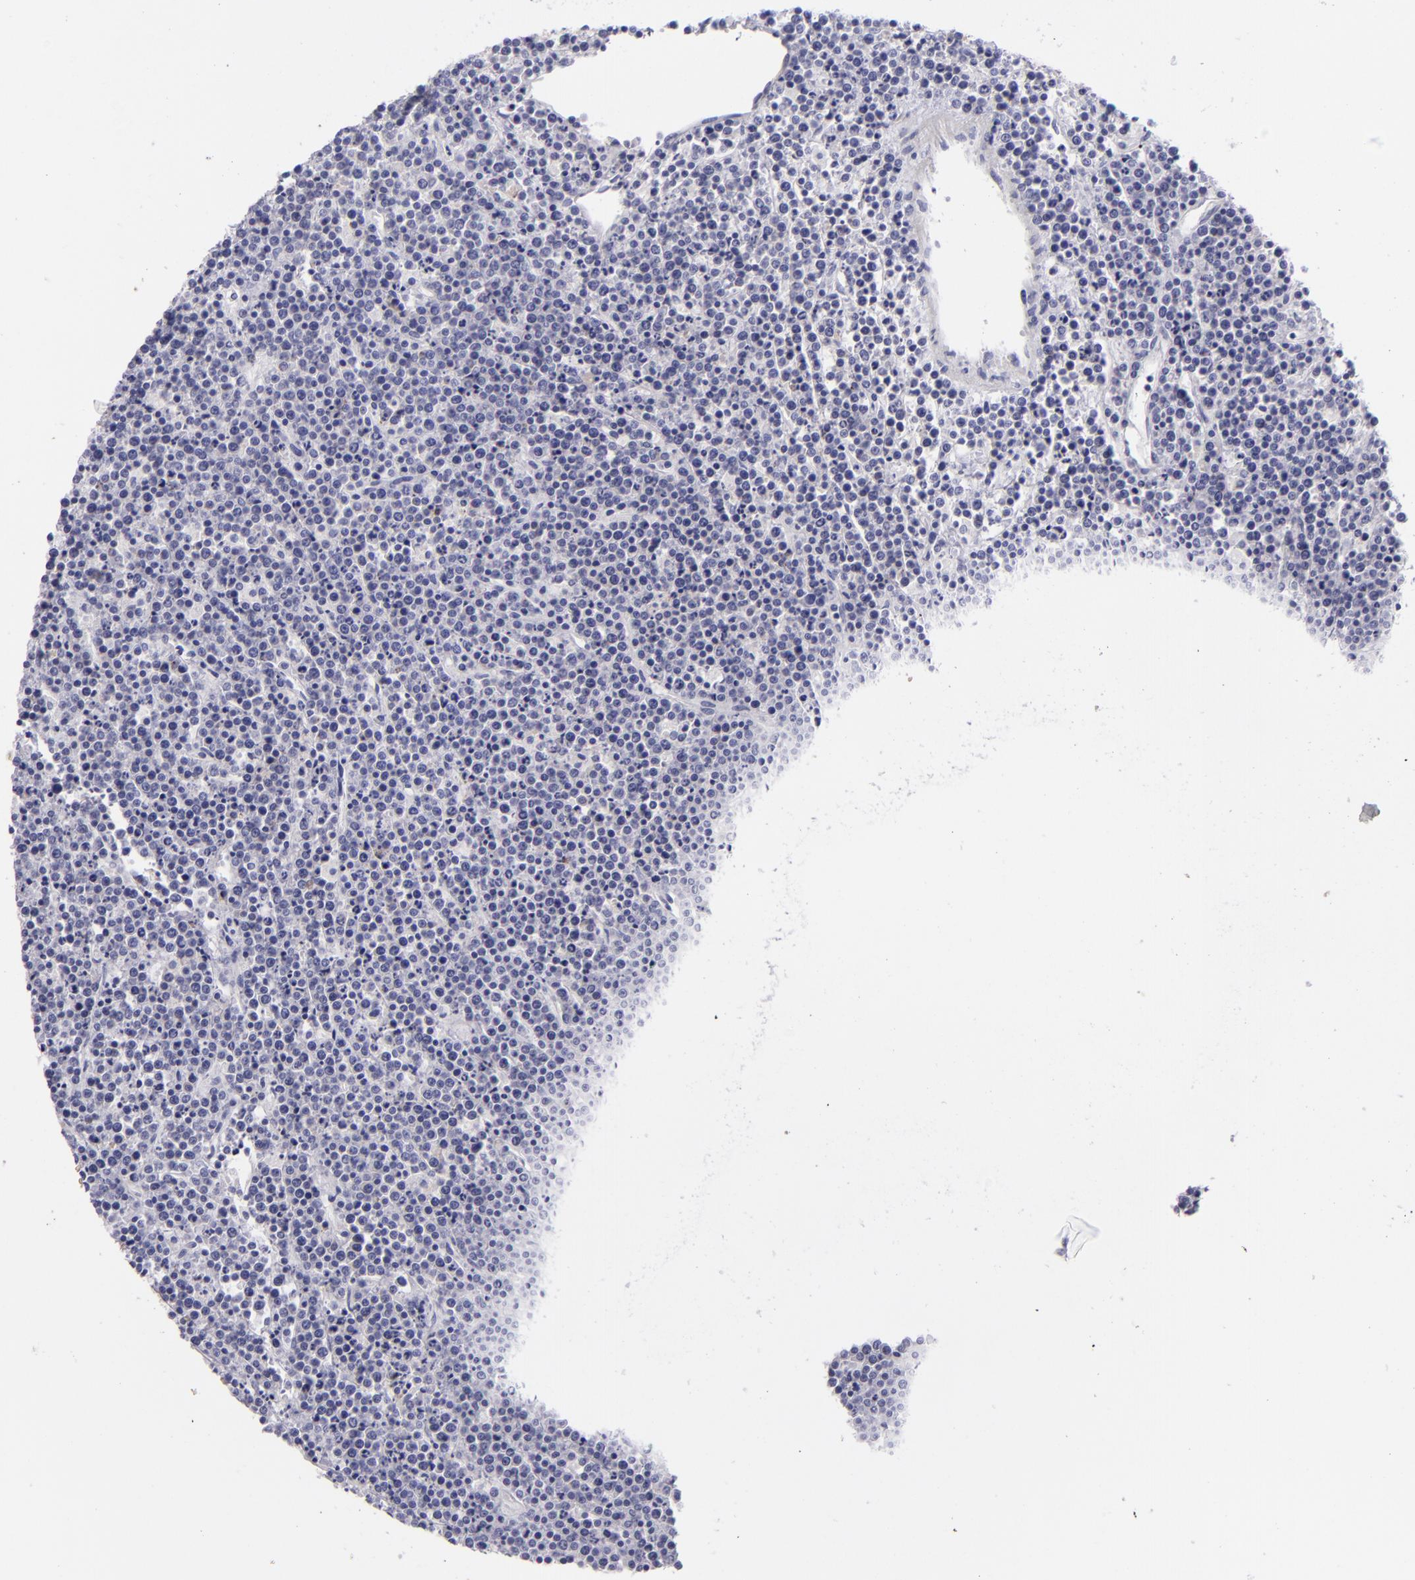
{"staining": {"intensity": "negative", "quantity": "none", "location": "none"}, "tissue": "lymphoma", "cell_type": "Tumor cells", "image_type": "cancer", "snomed": [{"axis": "morphology", "description": "Malignant lymphoma, non-Hodgkin's type, High grade"}, {"axis": "topography", "description": "Ovary"}], "caption": "High-grade malignant lymphoma, non-Hodgkin's type stained for a protein using immunohistochemistry (IHC) reveals no expression tumor cells.", "gene": "CD22", "patient": {"sex": "female", "age": 56}}